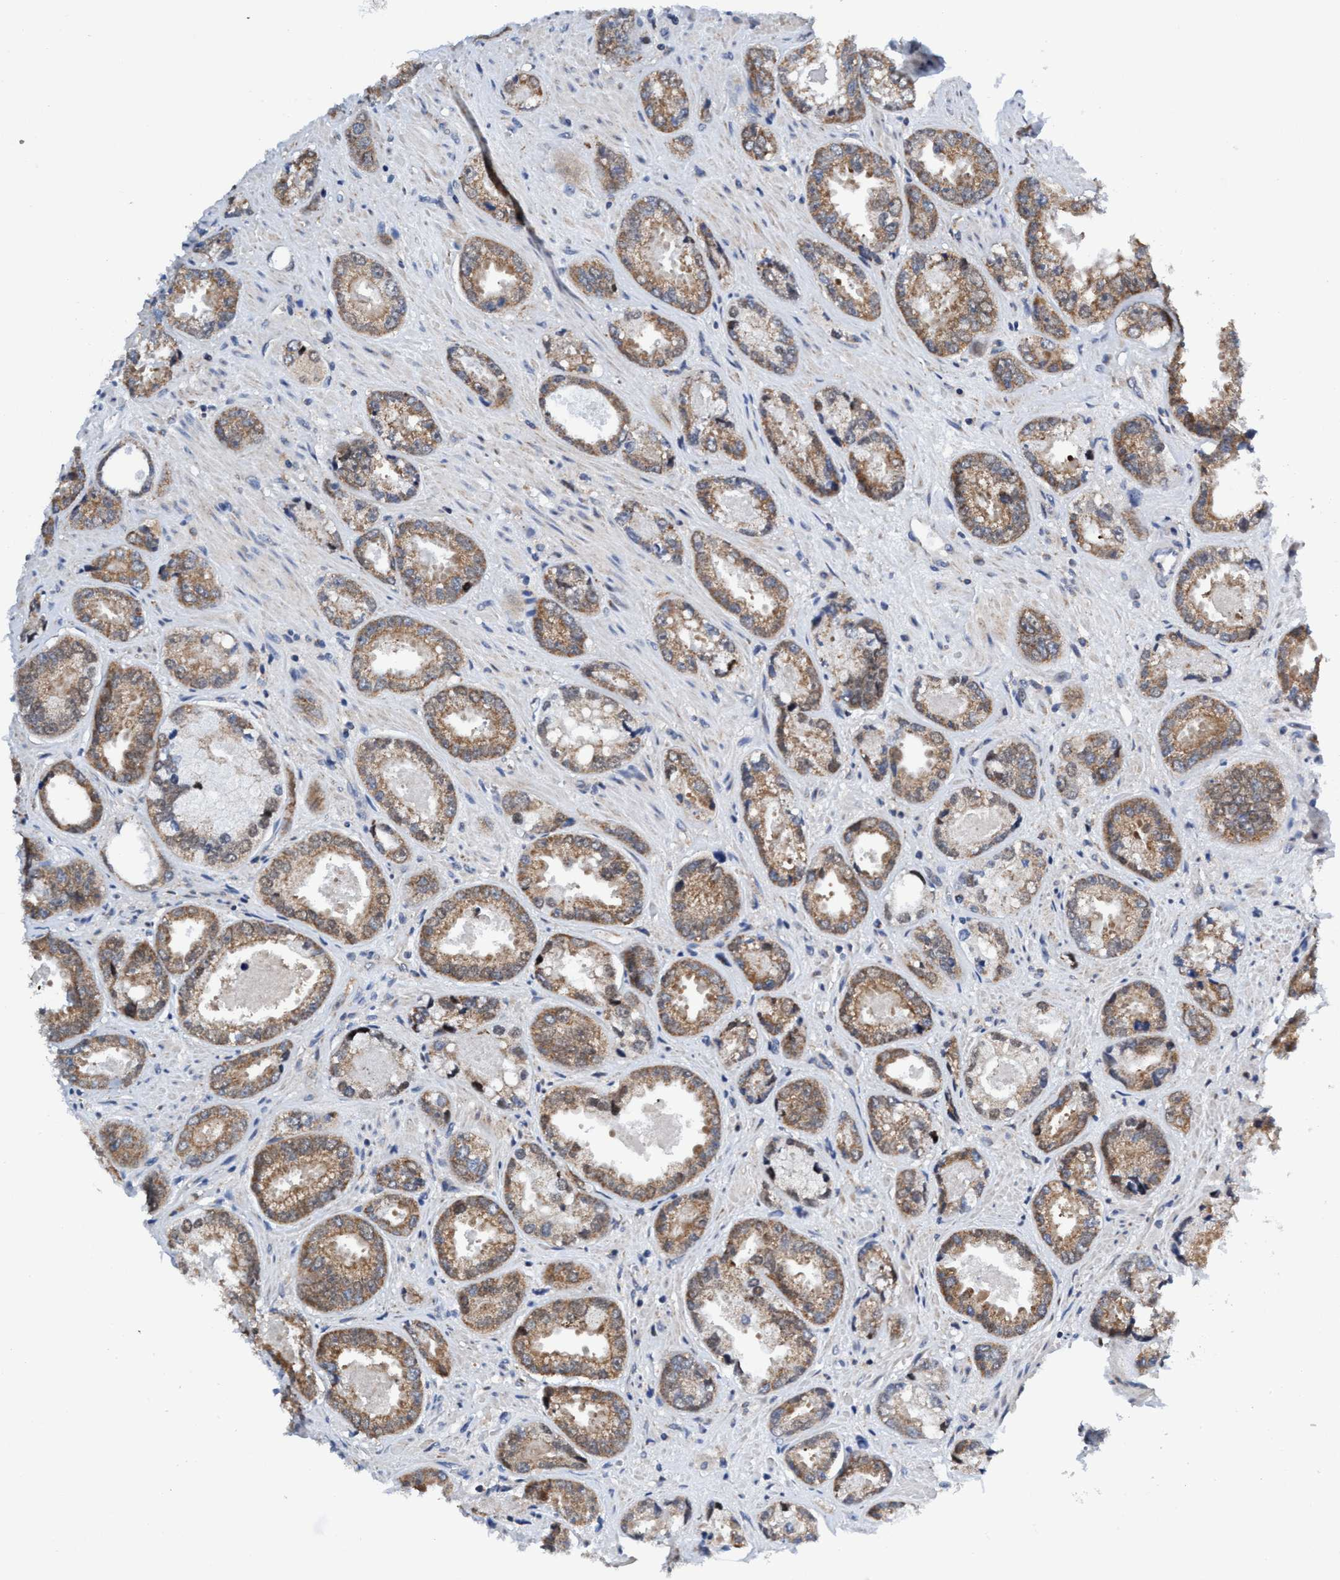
{"staining": {"intensity": "moderate", "quantity": ">75%", "location": "cytoplasmic/membranous"}, "tissue": "prostate cancer", "cell_type": "Tumor cells", "image_type": "cancer", "snomed": [{"axis": "morphology", "description": "Adenocarcinoma, High grade"}, {"axis": "topography", "description": "Prostate"}], "caption": "Prostate cancer (high-grade adenocarcinoma) stained for a protein displays moderate cytoplasmic/membranous positivity in tumor cells. Using DAB (3,3'-diaminobenzidine) (brown) and hematoxylin (blue) stains, captured at high magnification using brightfield microscopy.", "gene": "AGAP2", "patient": {"sex": "male", "age": 61}}